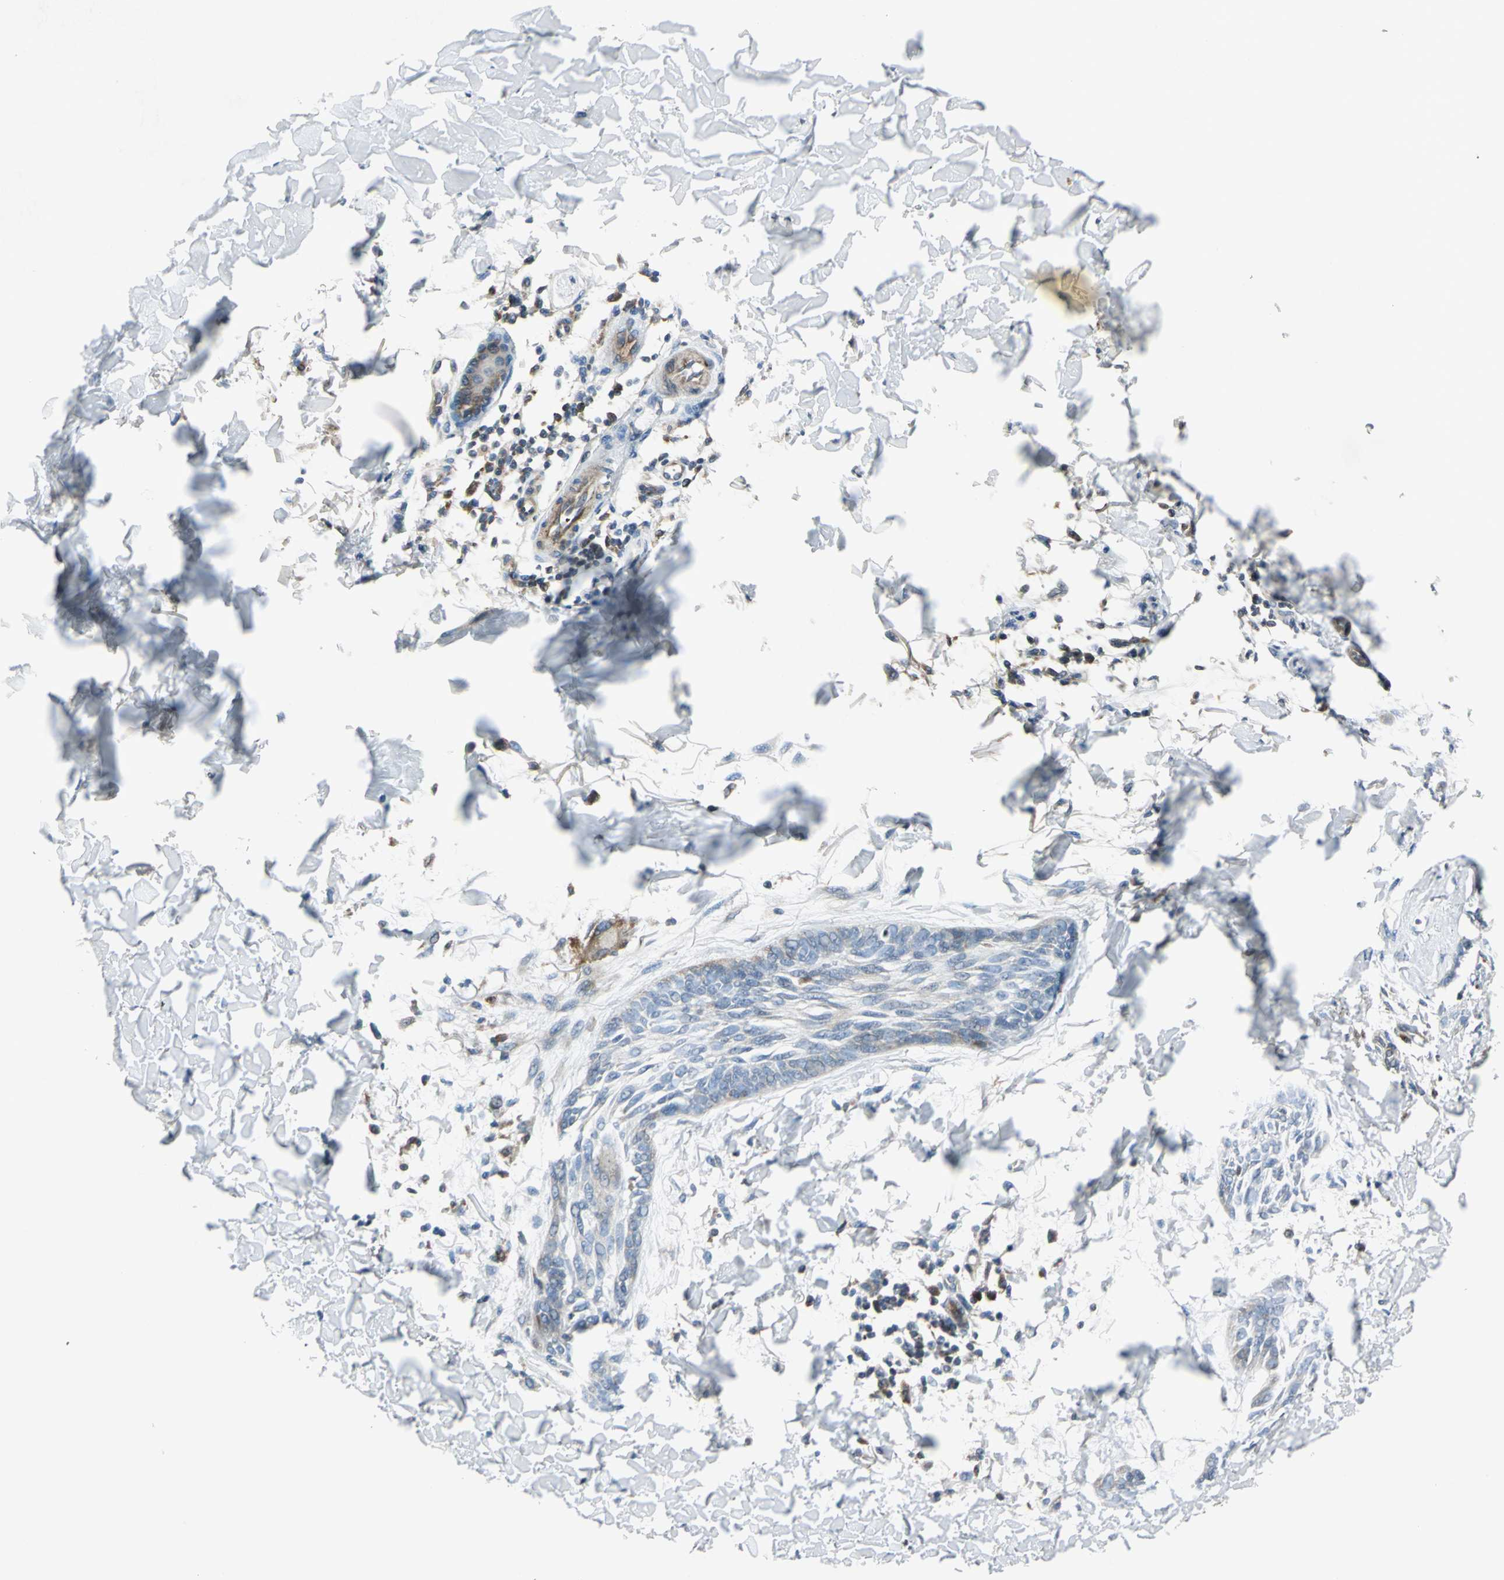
{"staining": {"intensity": "weak", "quantity": "<25%", "location": "cytoplasmic/membranous"}, "tissue": "skin cancer", "cell_type": "Tumor cells", "image_type": "cancer", "snomed": [{"axis": "morphology", "description": "Normal tissue, NOS"}, {"axis": "morphology", "description": "Basal cell carcinoma"}, {"axis": "topography", "description": "Skin"}], "caption": "This is an immunohistochemistry photomicrograph of human skin cancer (basal cell carcinoma). There is no positivity in tumor cells.", "gene": "HTATIP2", "patient": {"sex": "male", "age": 71}}